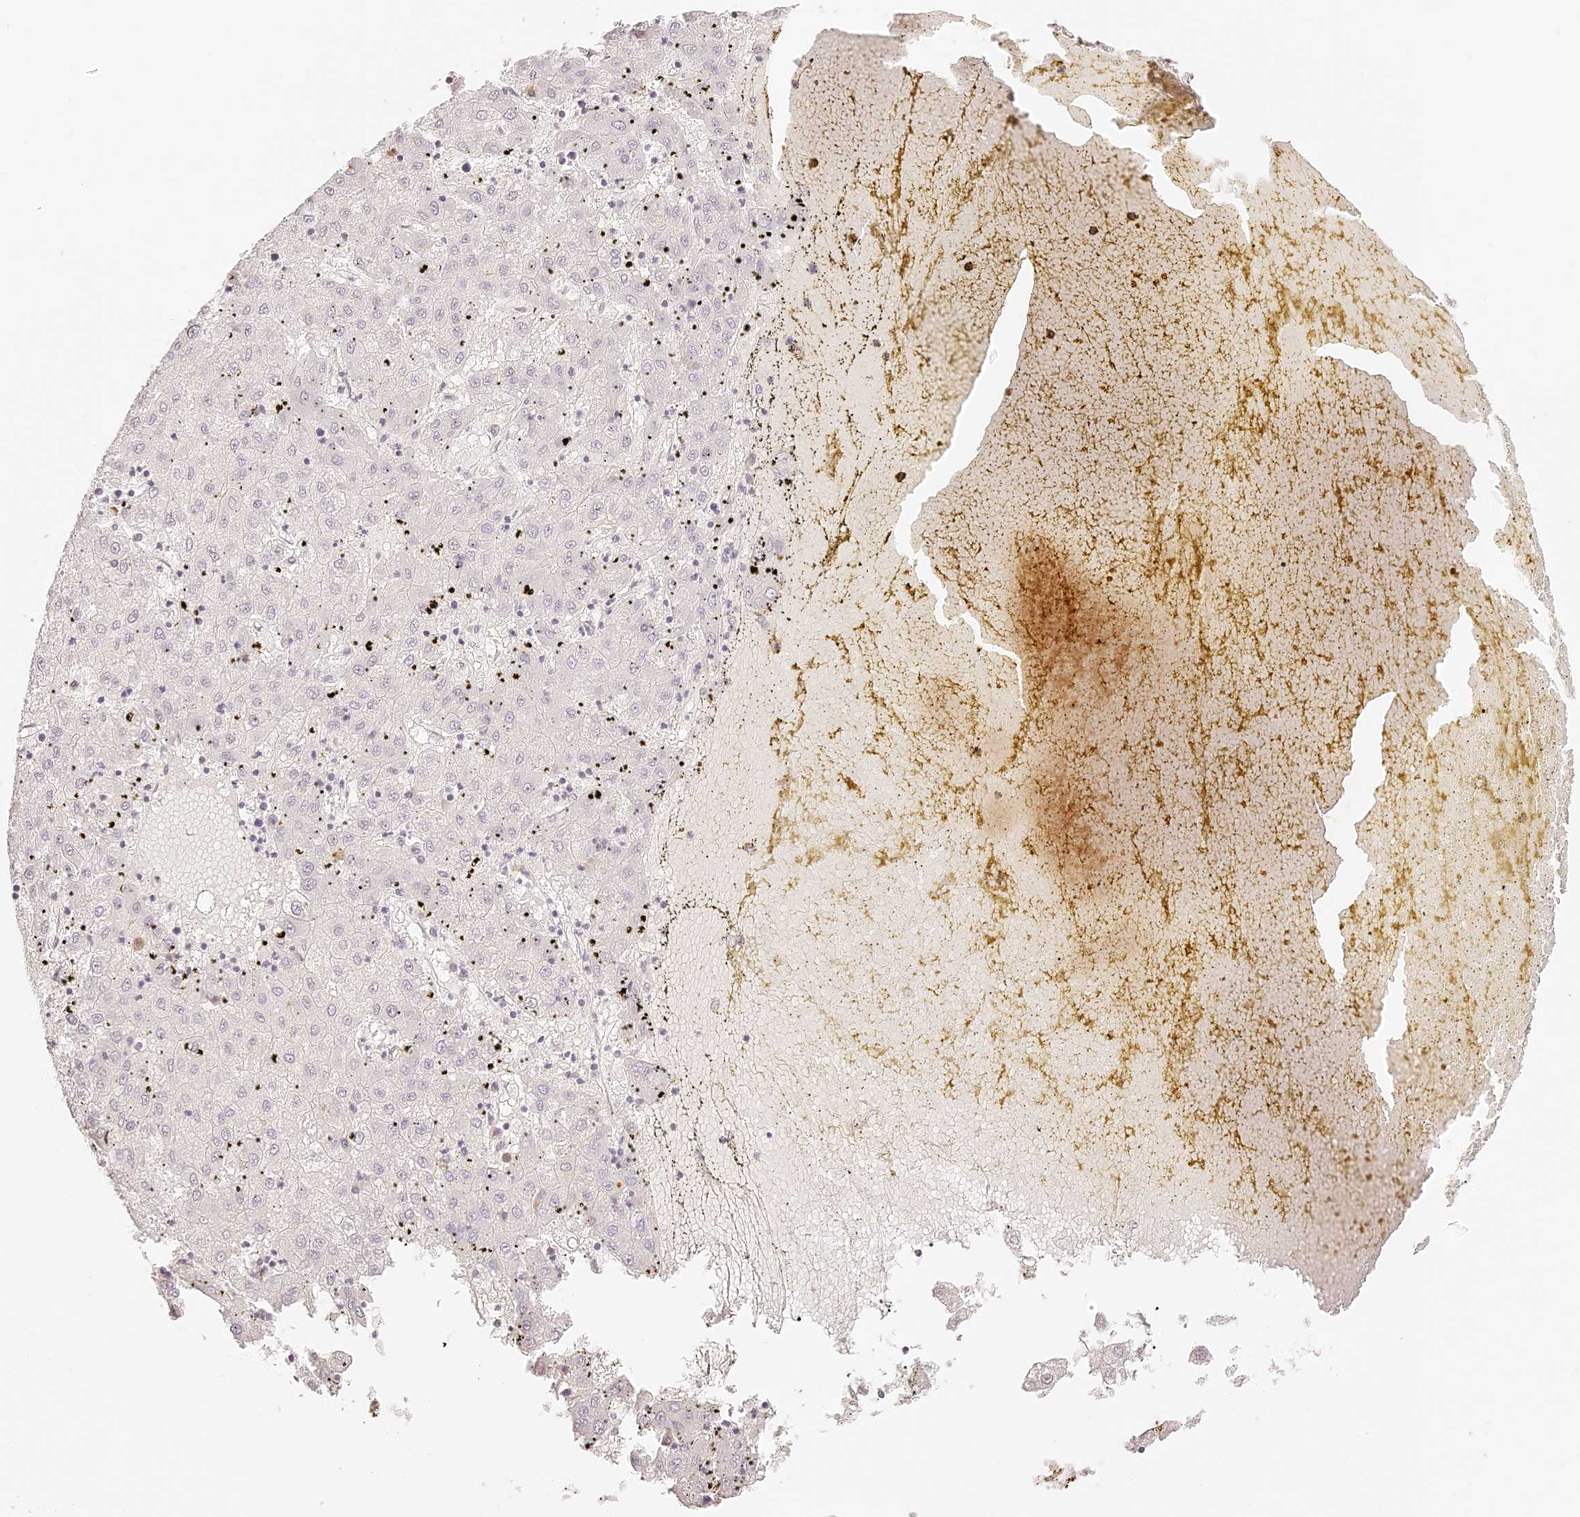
{"staining": {"intensity": "negative", "quantity": "none", "location": "none"}, "tissue": "liver cancer", "cell_type": "Tumor cells", "image_type": "cancer", "snomed": [{"axis": "morphology", "description": "Carcinoma, Hepatocellular, NOS"}, {"axis": "topography", "description": "Liver"}], "caption": "This is a image of immunohistochemistry (IHC) staining of hepatocellular carcinoma (liver), which shows no positivity in tumor cells.", "gene": "TRIM45", "patient": {"sex": "male", "age": 72}}